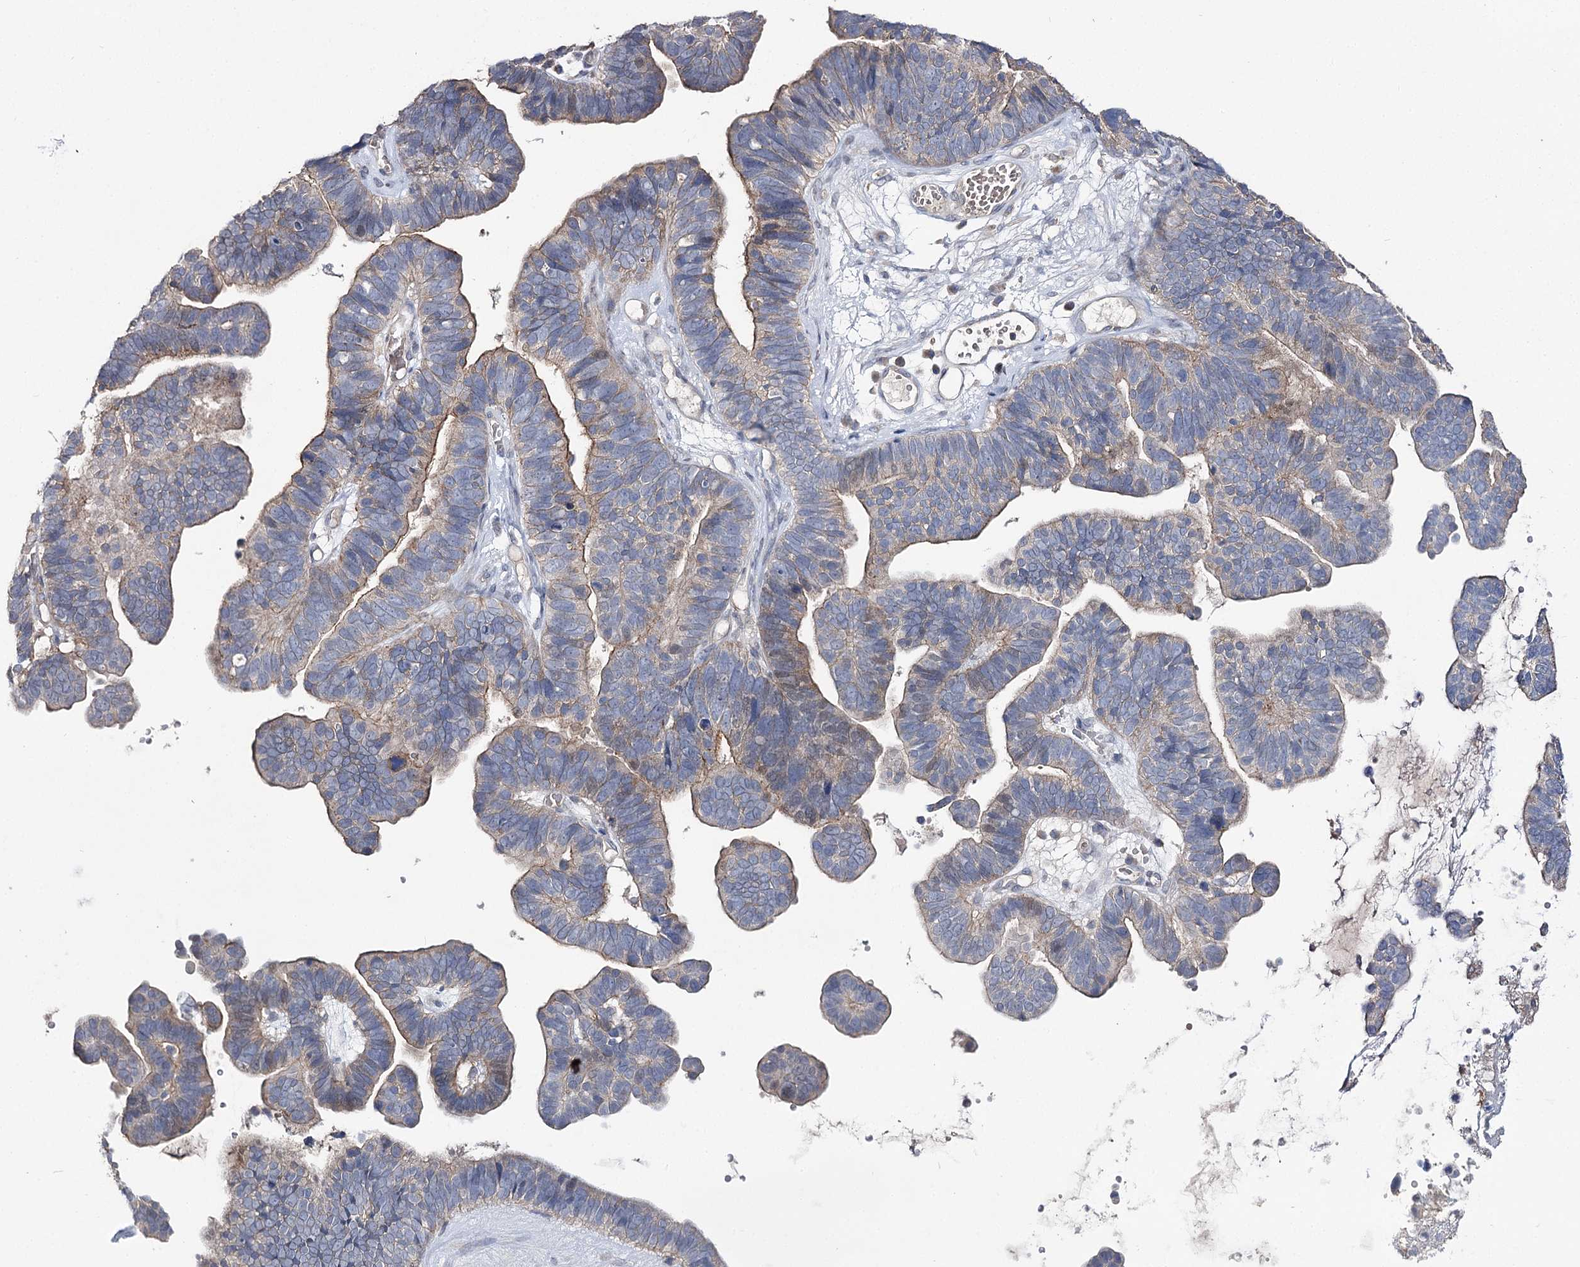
{"staining": {"intensity": "weak", "quantity": "<25%", "location": "cytoplasmic/membranous"}, "tissue": "ovarian cancer", "cell_type": "Tumor cells", "image_type": "cancer", "snomed": [{"axis": "morphology", "description": "Cystadenocarcinoma, serous, NOS"}, {"axis": "topography", "description": "Ovary"}], "caption": "Serous cystadenocarcinoma (ovarian) was stained to show a protein in brown. There is no significant expression in tumor cells.", "gene": "AURKC", "patient": {"sex": "female", "age": 56}}